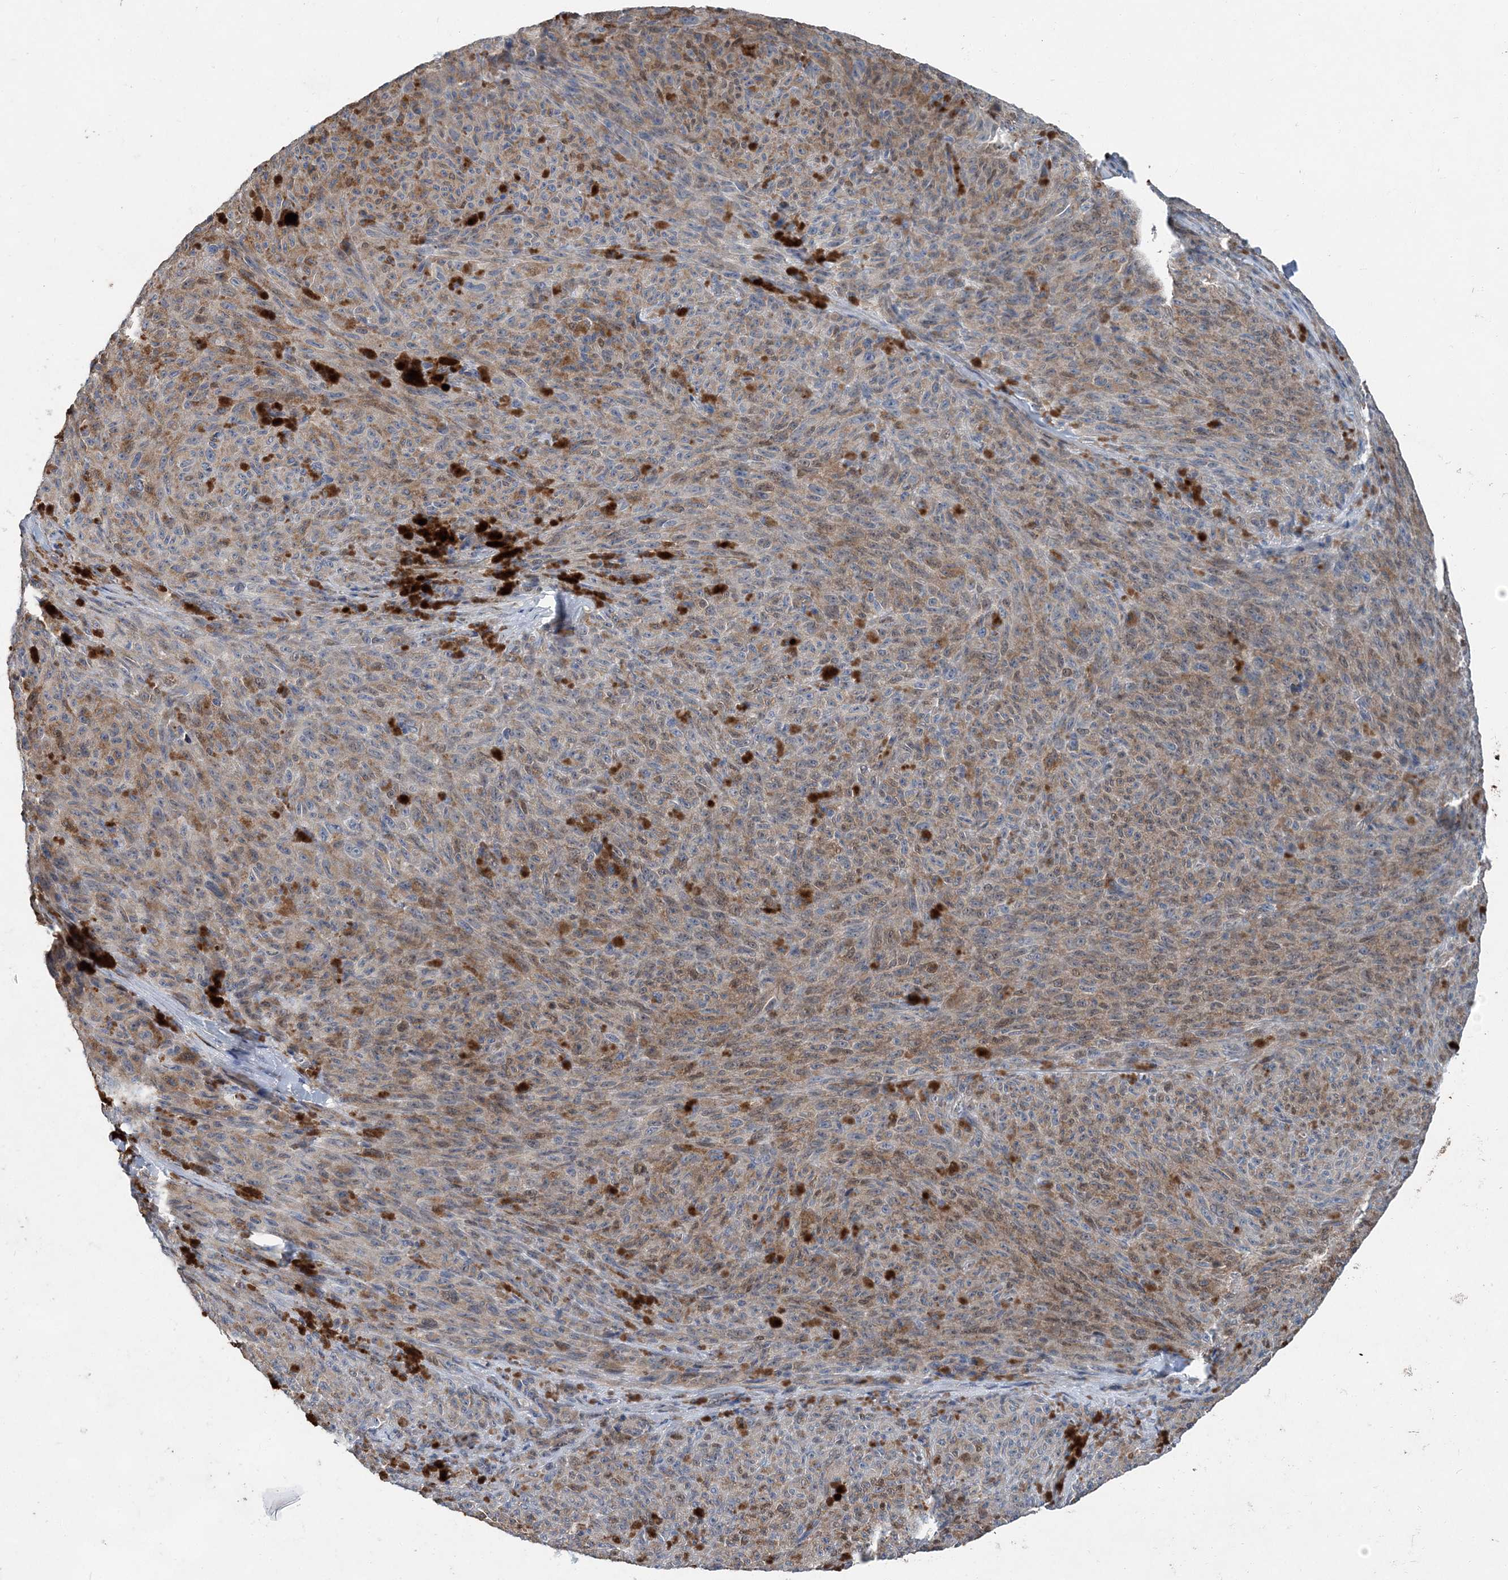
{"staining": {"intensity": "moderate", "quantity": "25%-75%", "location": "cytoplasmic/membranous"}, "tissue": "melanoma", "cell_type": "Tumor cells", "image_type": "cancer", "snomed": [{"axis": "morphology", "description": "Malignant melanoma, NOS"}, {"axis": "topography", "description": "Skin"}], "caption": "Immunohistochemical staining of human melanoma demonstrates medium levels of moderate cytoplasmic/membranous protein expression in approximately 25%-75% of tumor cells. The staining was performed using DAB (3,3'-diaminobenzidine), with brown indicating positive protein expression. Nuclei are stained blue with hematoxylin.", "gene": "SPOPL", "patient": {"sex": "female", "age": 82}}